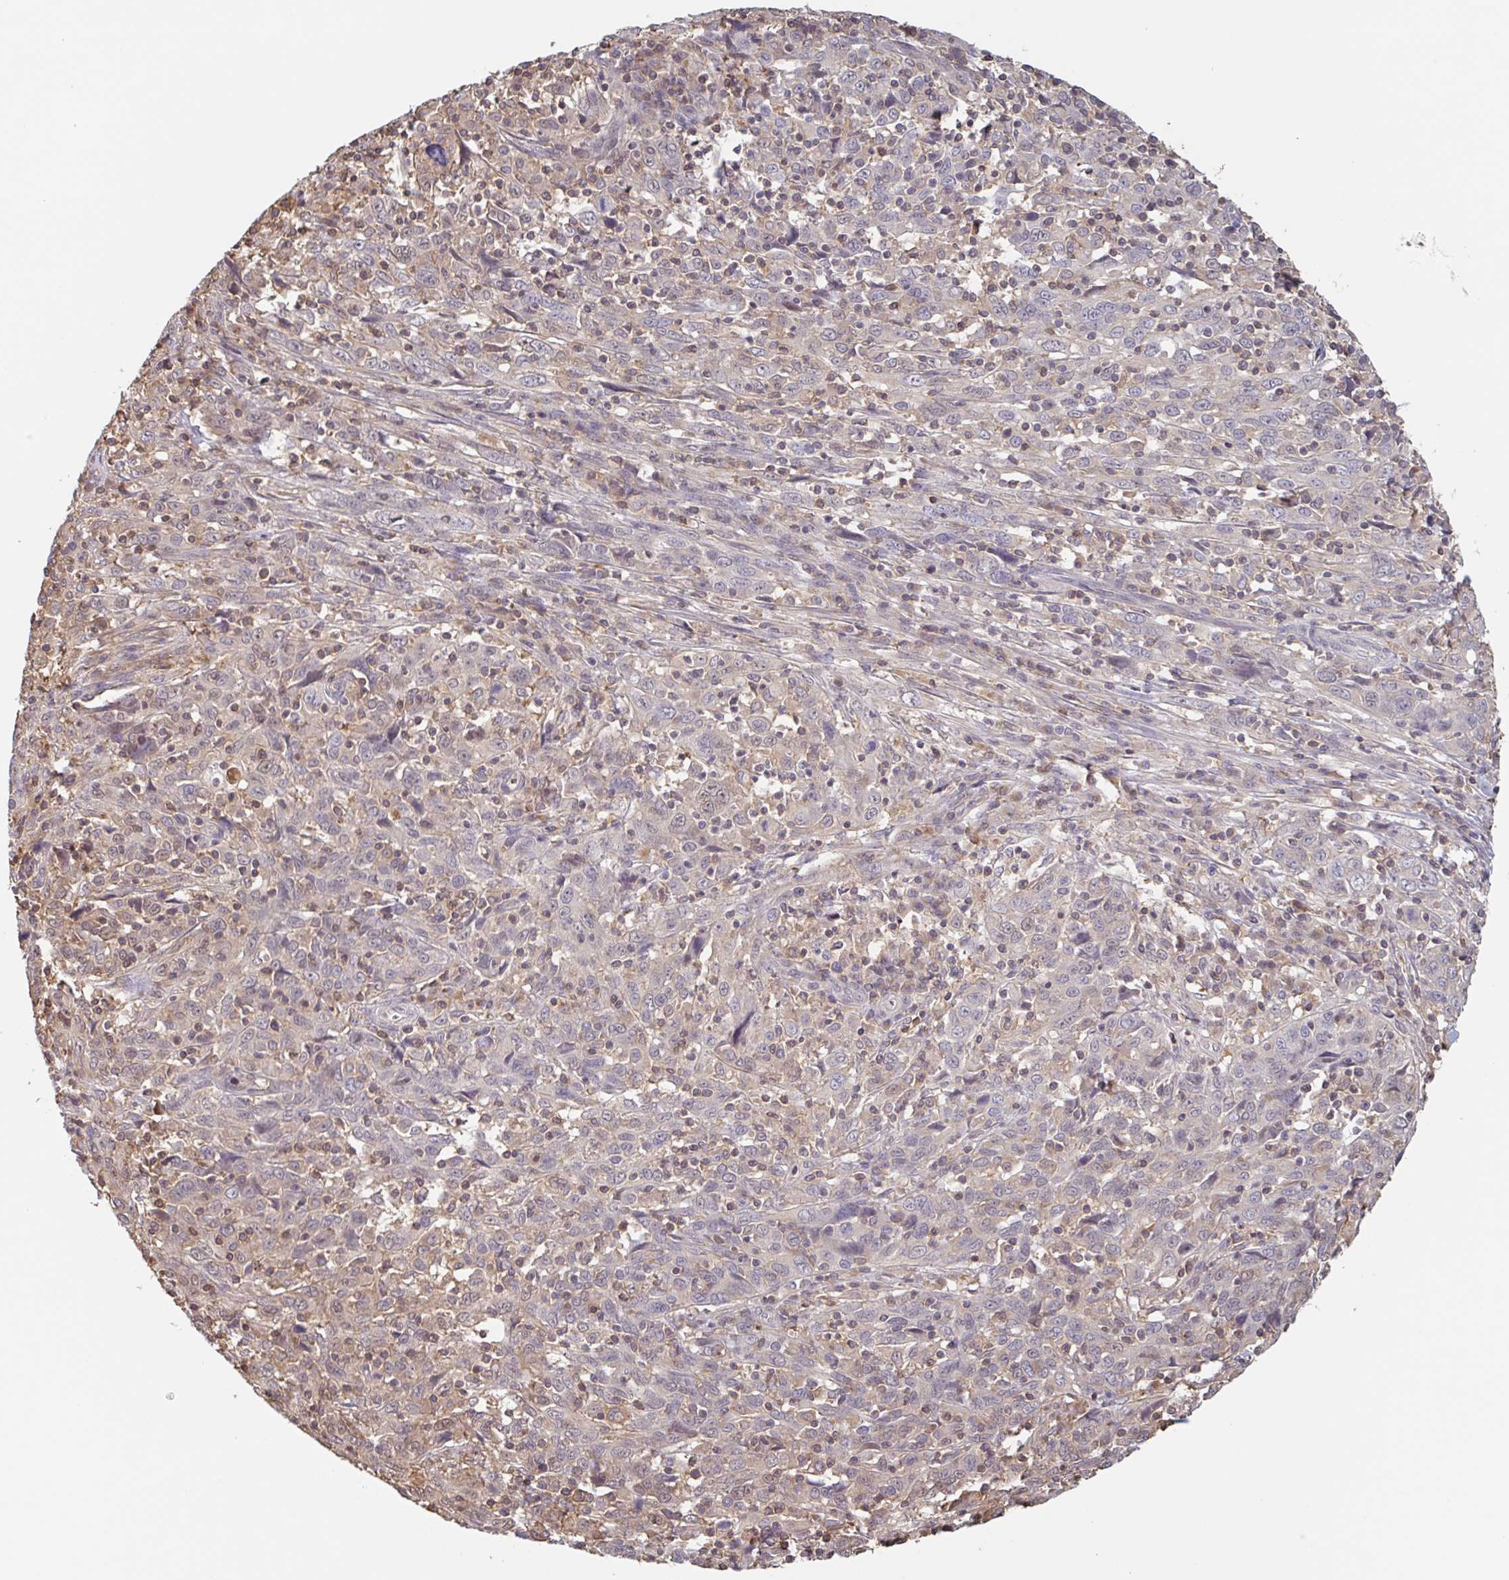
{"staining": {"intensity": "negative", "quantity": "none", "location": "none"}, "tissue": "cervical cancer", "cell_type": "Tumor cells", "image_type": "cancer", "snomed": [{"axis": "morphology", "description": "Squamous cell carcinoma, NOS"}, {"axis": "topography", "description": "Cervix"}], "caption": "A high-resolution micrograph shows IHC staining of cervical cancer (squamous cell carcinoma), which reveals no significant positivity in tumor cells.", "gene": "OTOP2", "patient": {"sex": "female", "age": 46}}